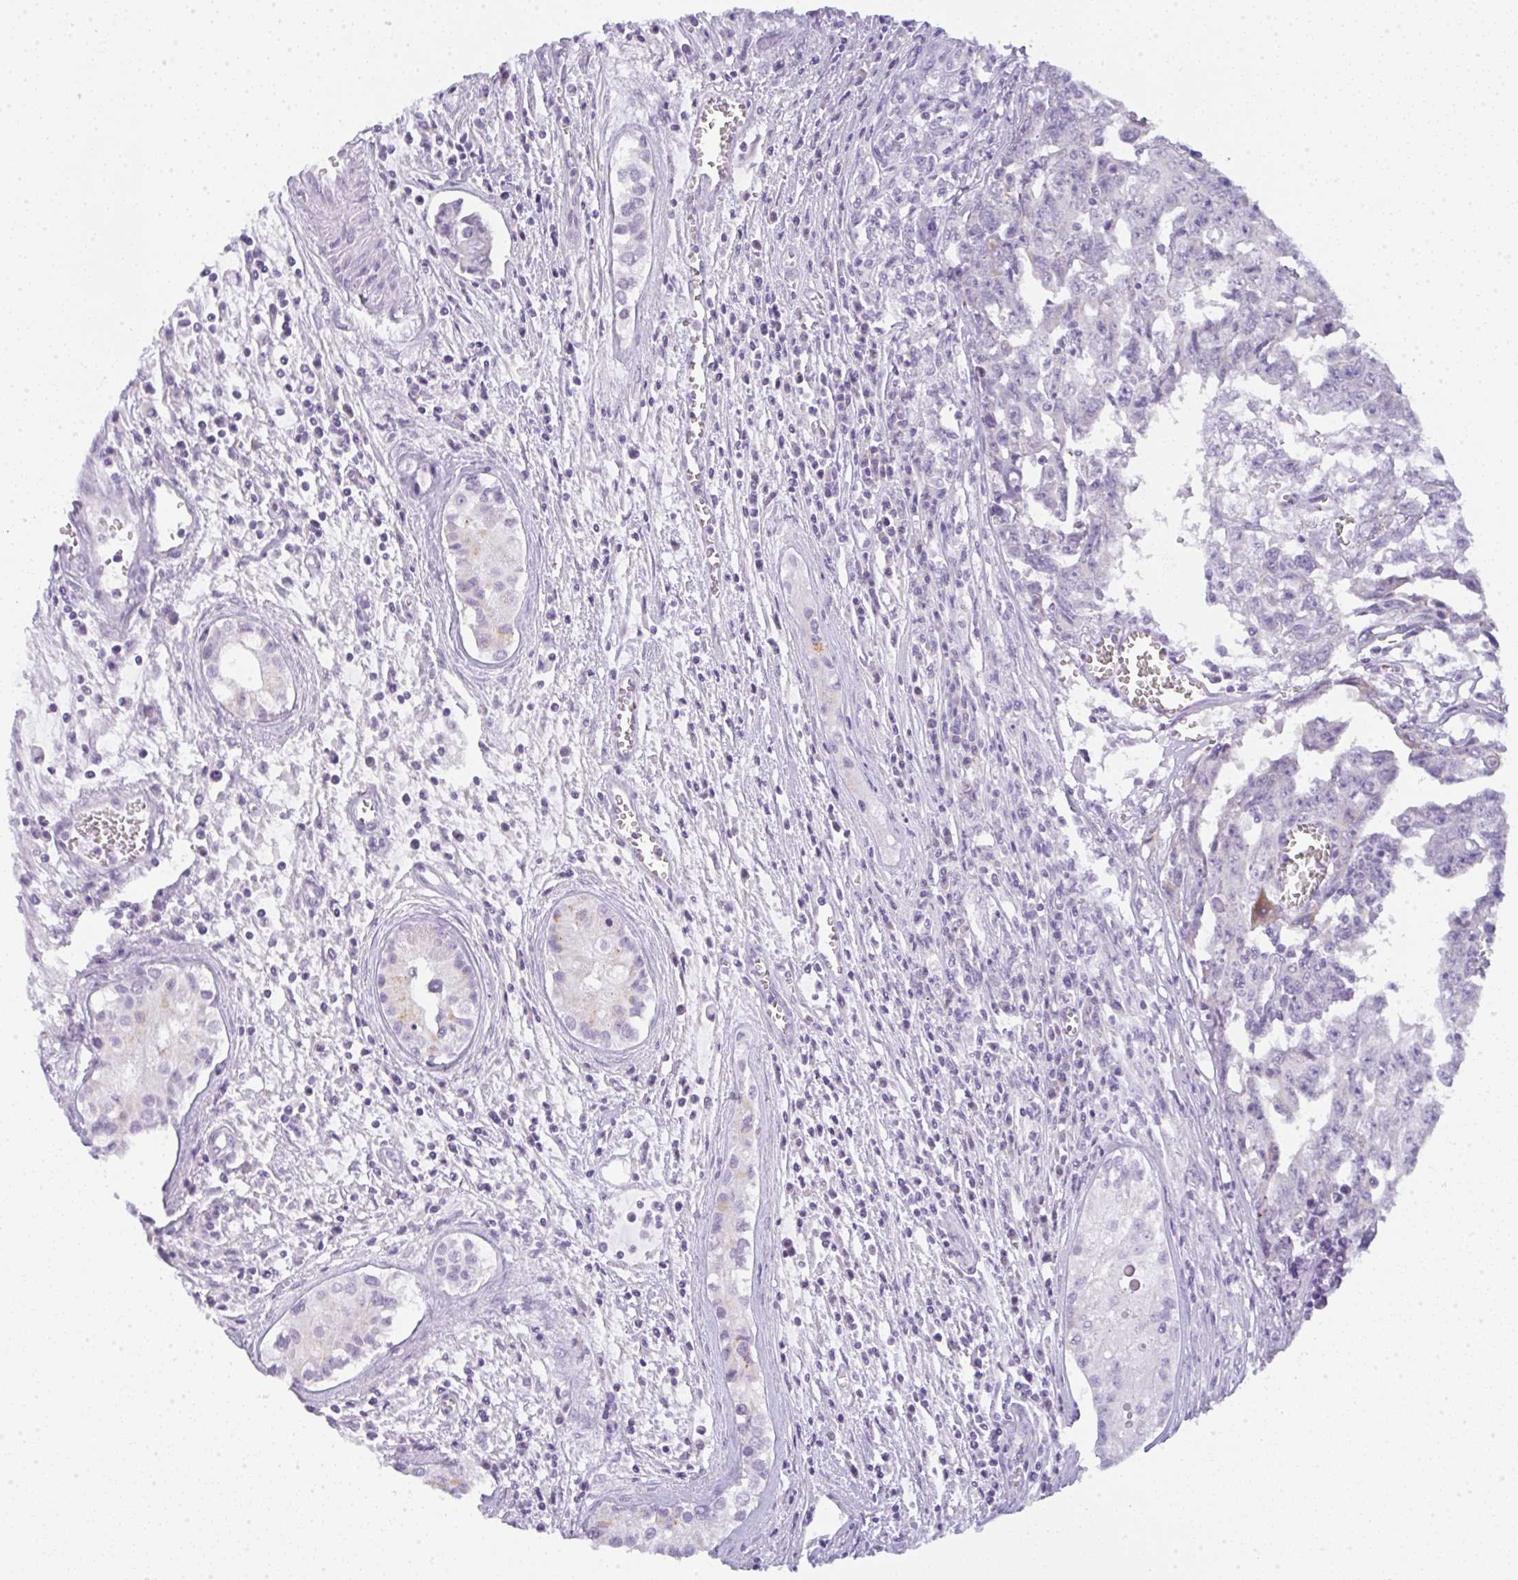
{"staining": {"intensity": "negative", "quantity": "none", "location": "none"}, "tissue": "testis cancer", "cell_type": "Tumor cells", "image_type": "cancer", "snomed": [{"axis": "morphology", "description": "Carcinoma, Embryonal, NOS"}, {"axis": "topography", "description": "Testis"}], "caption": "There is no significant expression in tumor cells of testis cancer. (DAB immunohistochemistry with hematoxylin counter stain).", "gene": "LPAR4", "patient": {"sex": "male", "age": 24}}